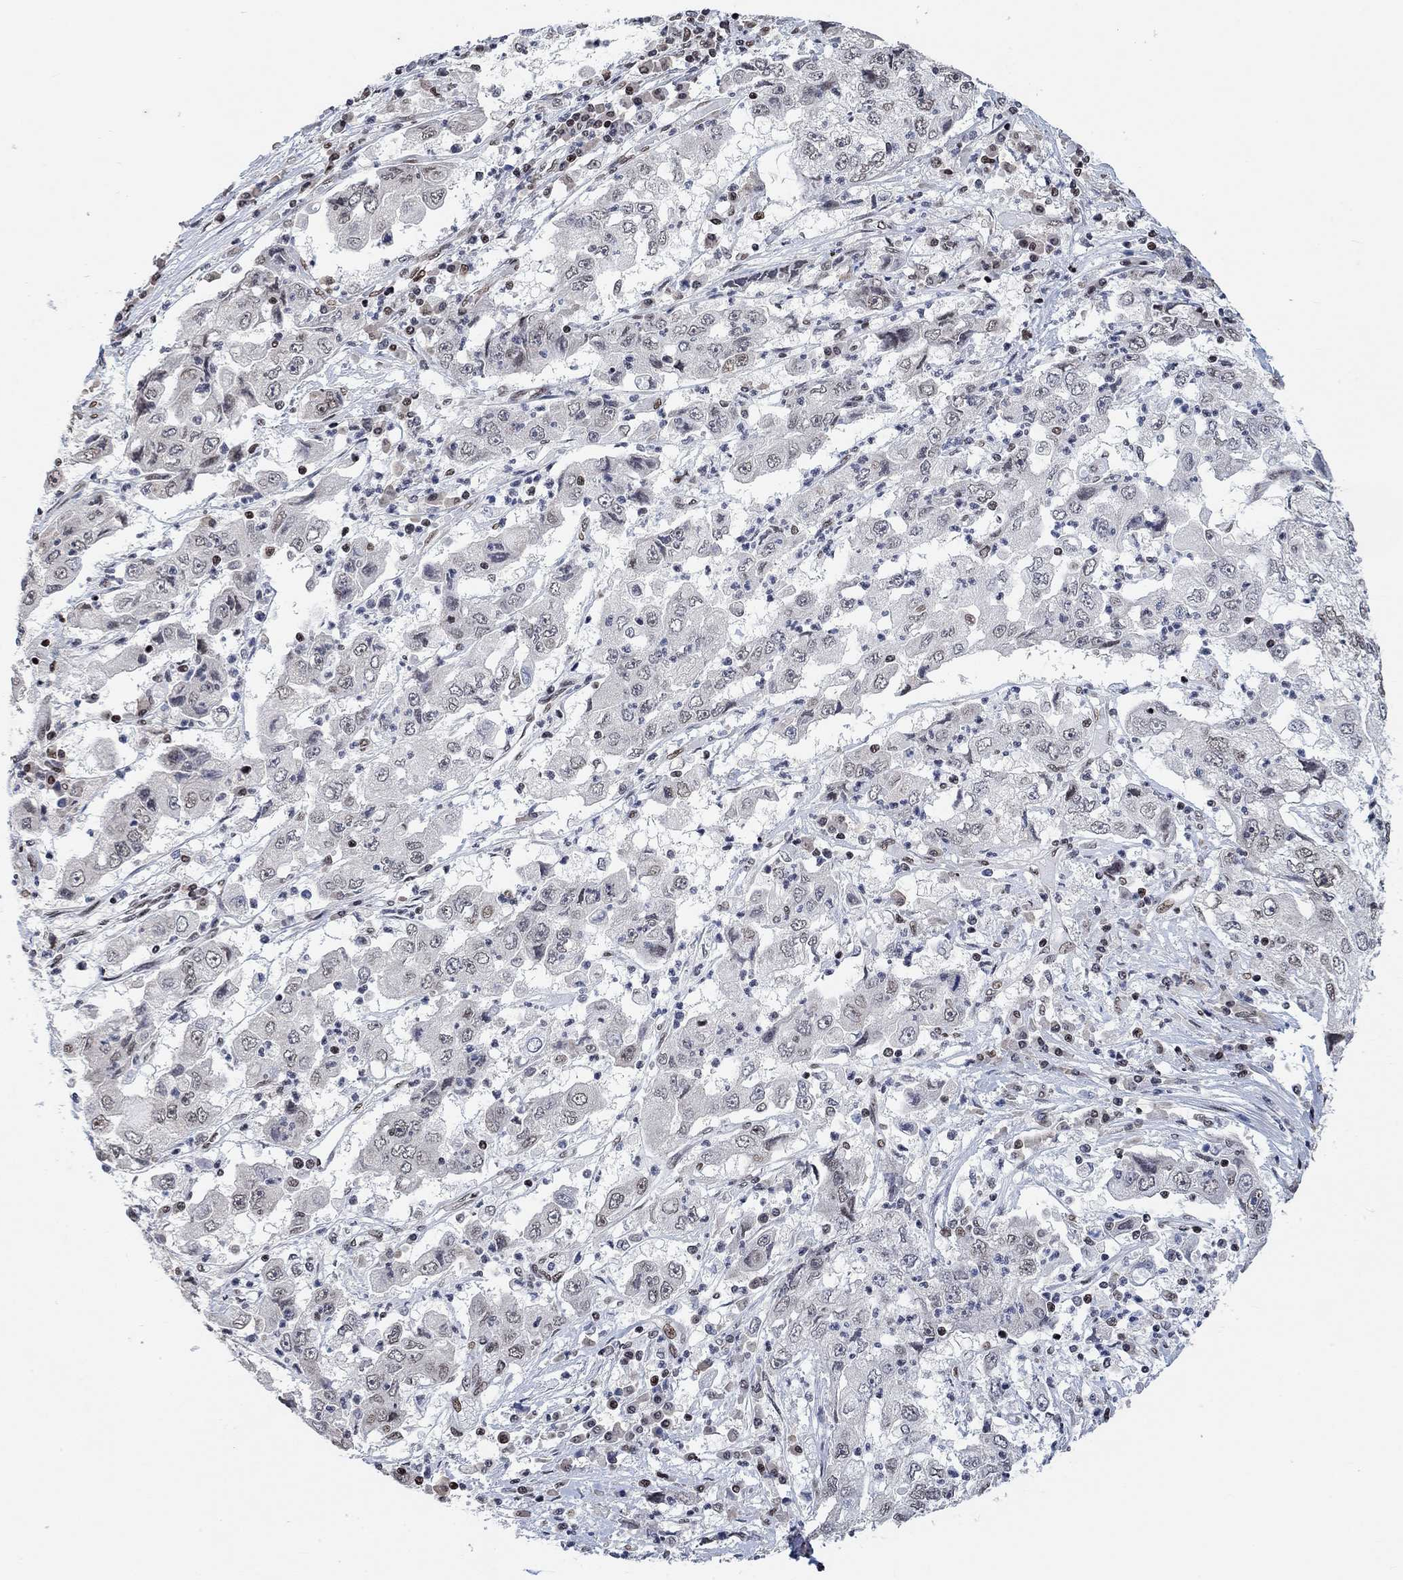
{"staining": {"intensity": "moderate", "quantity": "<25%", "location": "nuclear"}, "tissue": "cervical cancer", "cell_type": "Tumor cells", "image_type": "cancer", "snomed": [{"axis": "morphology", "description": "Squamous cell carcinoma, NOS"}, {"axis": "topography", "description": "Cervix"}], "caption": "This photomicrograph exhibits cervical cancer stained with immunohistochemistry (IHC) to label a protein in brown. The nuclear of tumor cells show moderate positivity for the protein. Nuclei are counter-stained blue.", "gene": "USP39", "patient": {"sex": "female", "age": 36}}